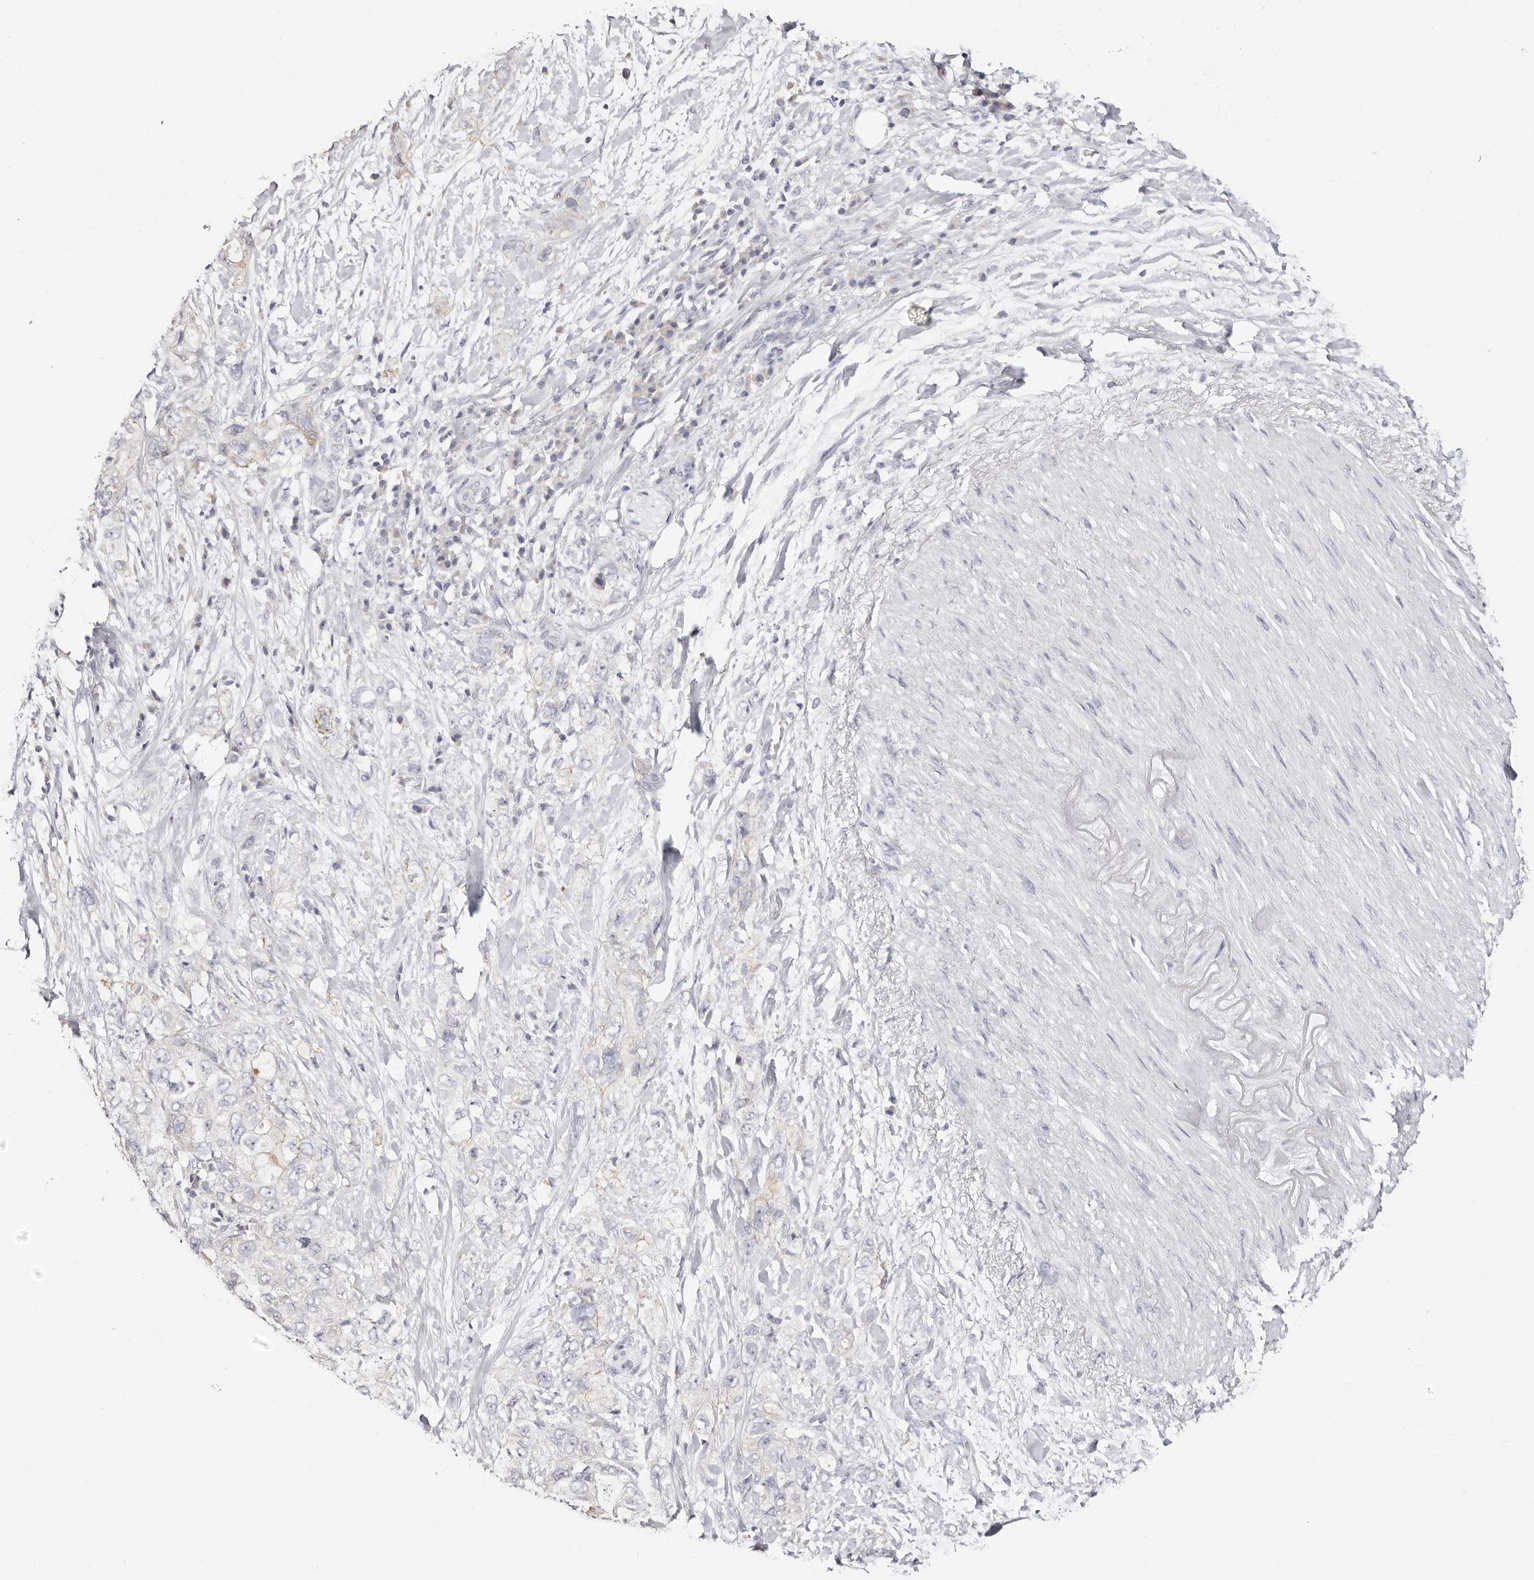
{"staining": {"intensity": "negative", "quantity": "none", "location": "none"}, "tissue": "pancreatic cancer", "cell_type": "Tumor cells", "image_type": "cancer", "snomed": [{"axis": "morphology", "description": "Adenocarcinoma, NOS"}, {"axis": "topography", "description": "Pancreas"}], "caption": "Immunohistochemistry (IHC) histopathology image of neoplastic tissue: pancreatic cancer stained with DAB (3,3'-diaminobenzidine) displays no significant protein expression in tumor cells.", "gene": "ROM1", "patient": {"sex": "female", "age": 73}}